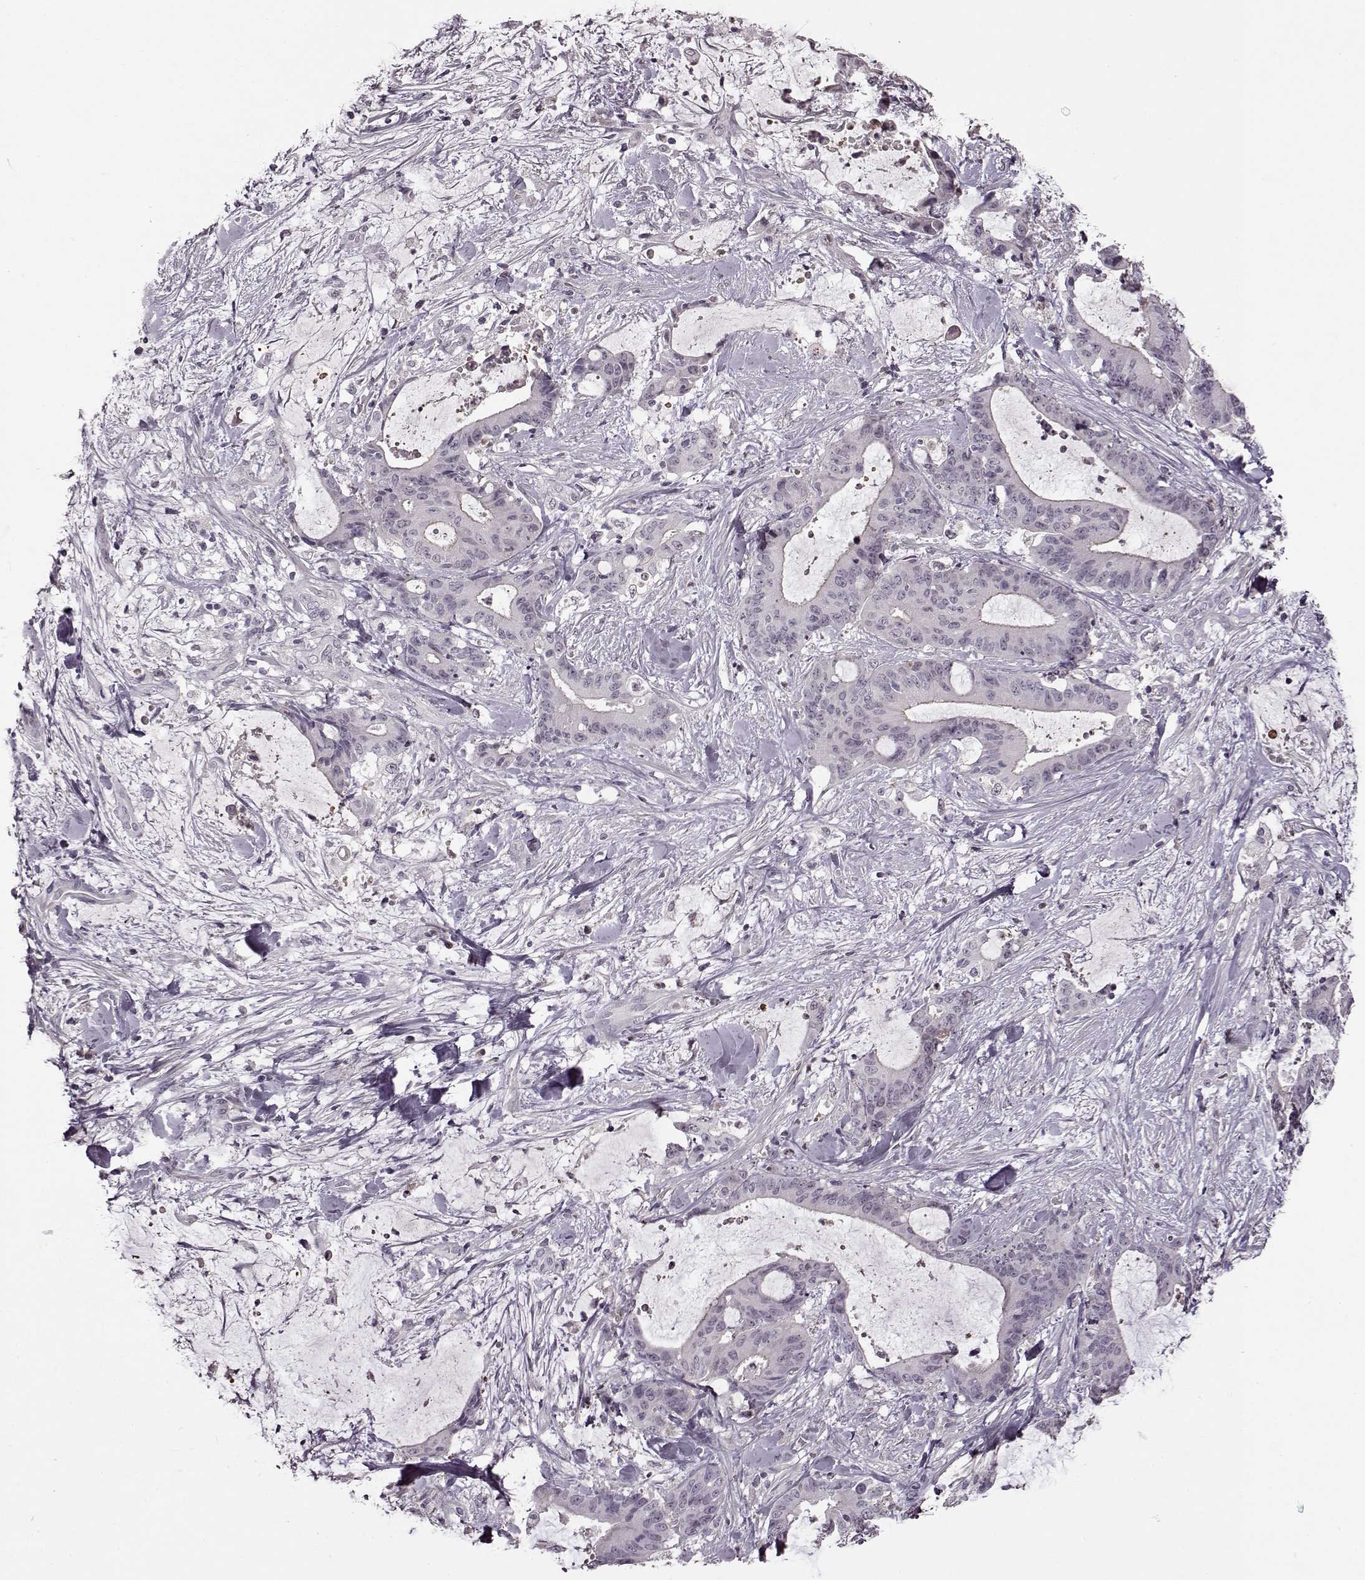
{"staining": {"intensity": "negative", "quantity": "none", "location": "none"}, "tissue": "liver cancer", "cell_type": "Tumor cells", "image_type": "cancer", "snomed": [{"axis": "morphology", "description": "Cholangiocarcinoma"}, {"axis": "topography", "description": "Liver"}], "caption": "Histopathology image shows no significant protein staining in tumor cells of liver cancer (cholangiocarcinoma).", "gene": "CNGA3", "patient": {"sex": "female", "age": 73}}